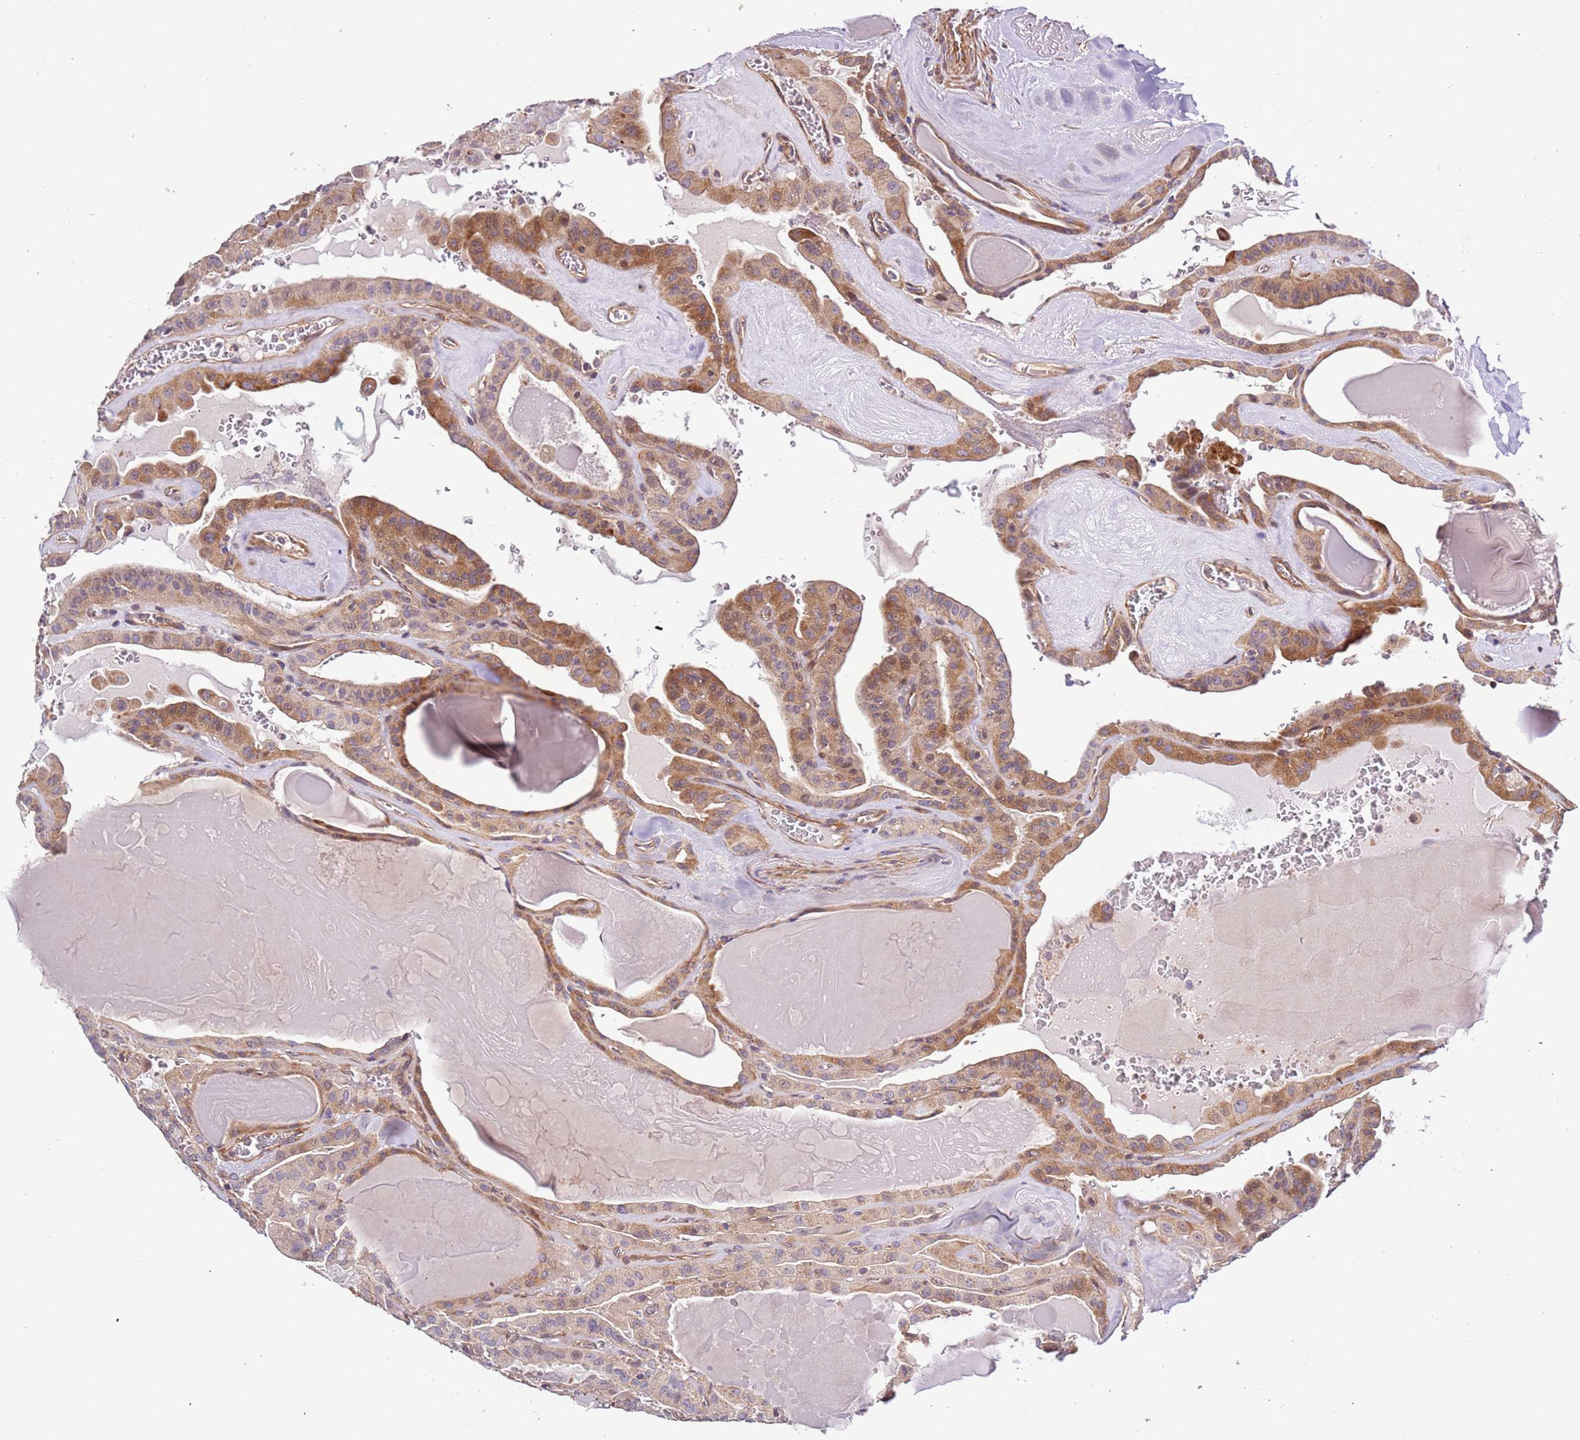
{"staining": {"intensity": "moderate", "quantity": "25%-75%", "location": "cytoplasmic/membranous"}, "tissue": "thyroid cancer", "cell_type": "Tumor cells", "image_type": "cancer", "snomed": [{"axis": "morphology", "description": "Papillary adenocarcinoma, NOS"}, {"axis": "topography", "description": "Thyroid gland"}], "caption": "The immunohistochemical stain shows moderate cytoplasmic/membranous staining in tumor cells of papillary adenocarcinoma (thyroid) tissue.", "gene": "LAMB4", "patient": {"sex": "male", "age": 52}}